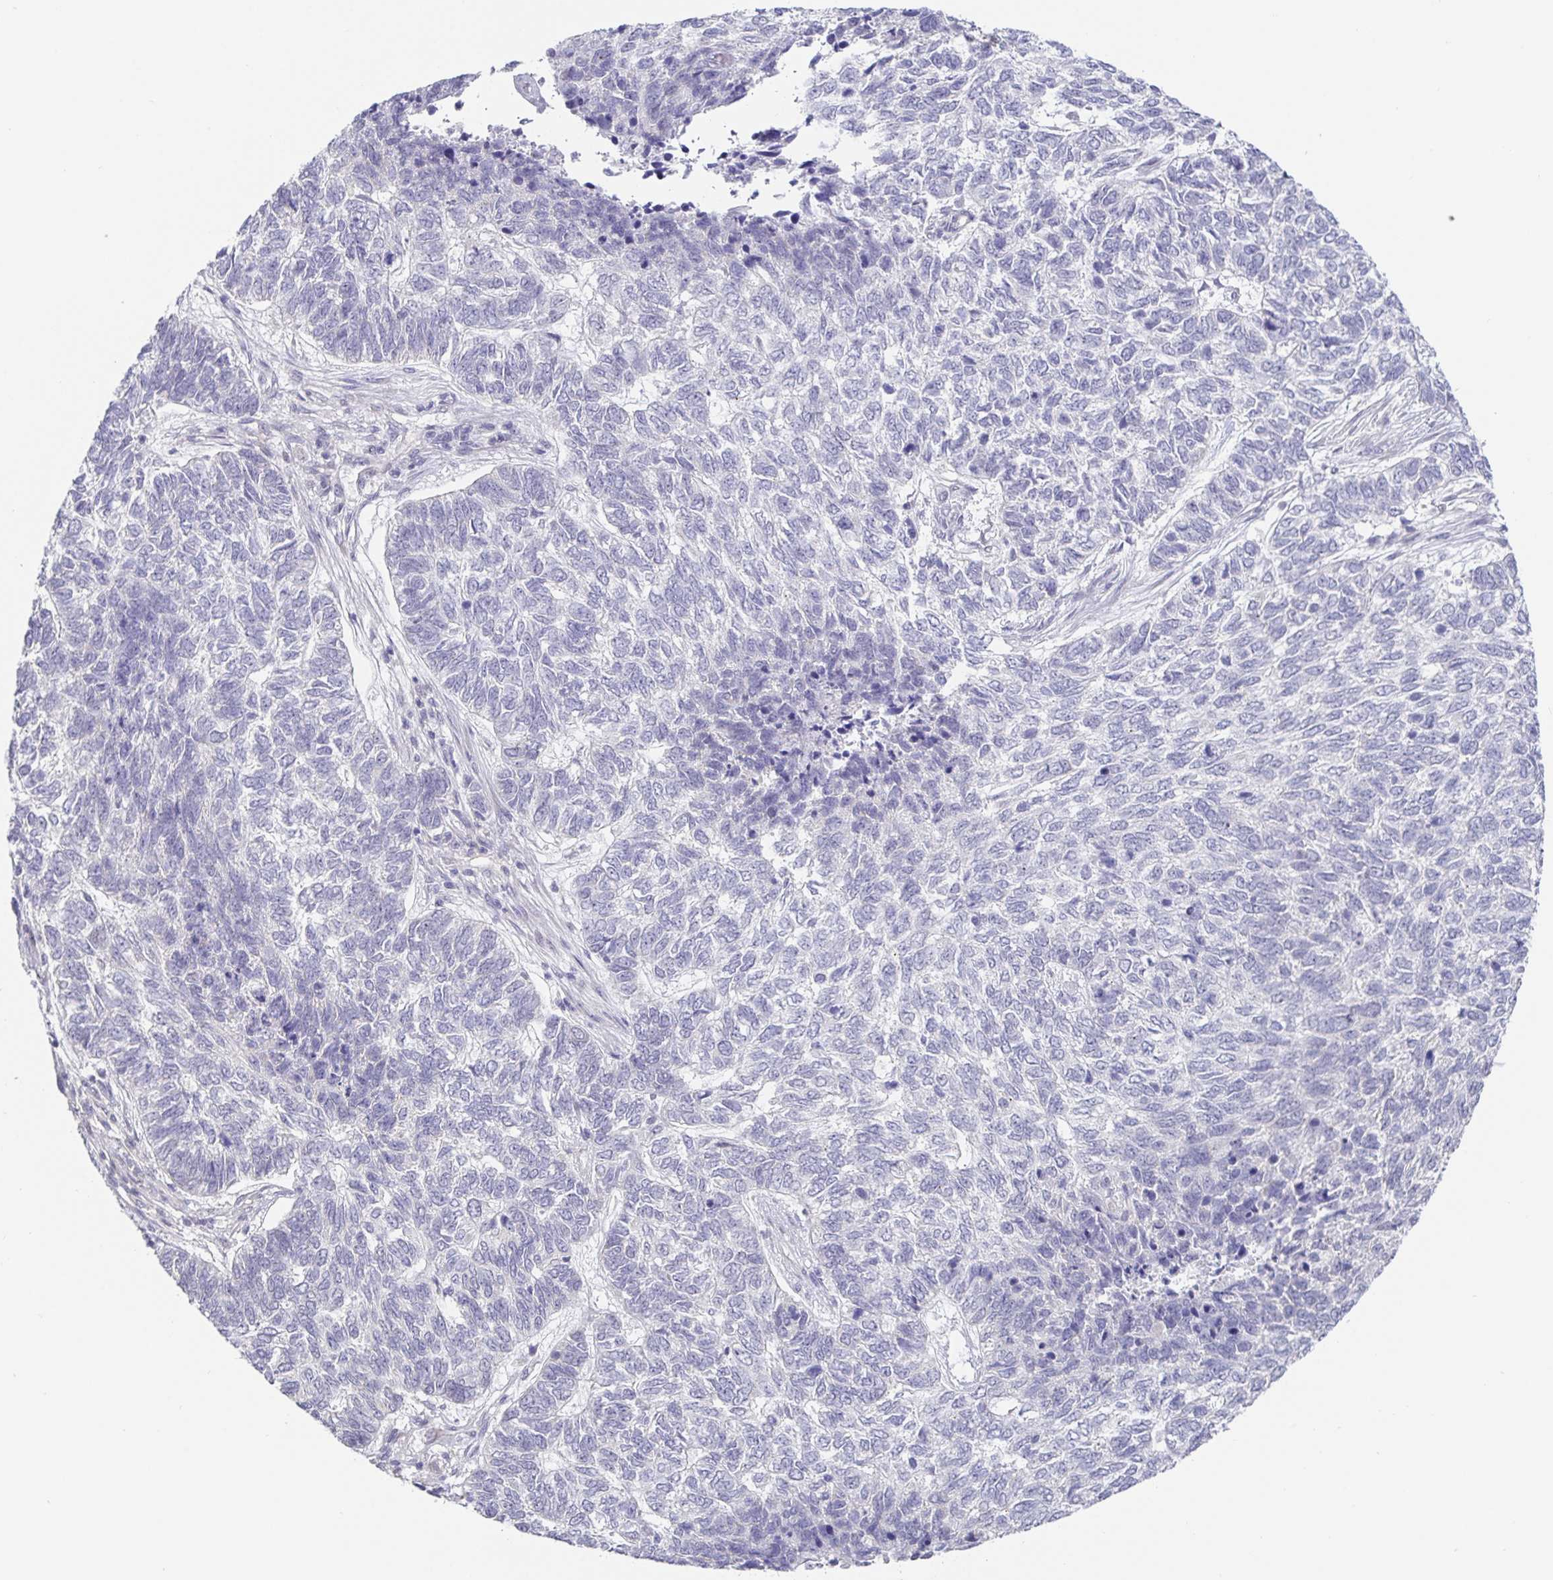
{"staining": {"intensity": "negative", "quantity": "none", "location": "none"}, "tissue": "skin cancer", "cell_type": "Tumor cells", "image_type": "cancer", "snomed": [{"axis": "morphology", "description": "Basal cell carcinoma"}, {"axis": "topography", "description": "Skin"}], "caption": "Immunohistochemistry (IHC) histopathology image of human skin cancer (basal cell carcinoma) stained for a protein (brown), which shows no expression in tumor cells.", "gene": "CIT", "patient": {"sex": "female", "age": 65}}